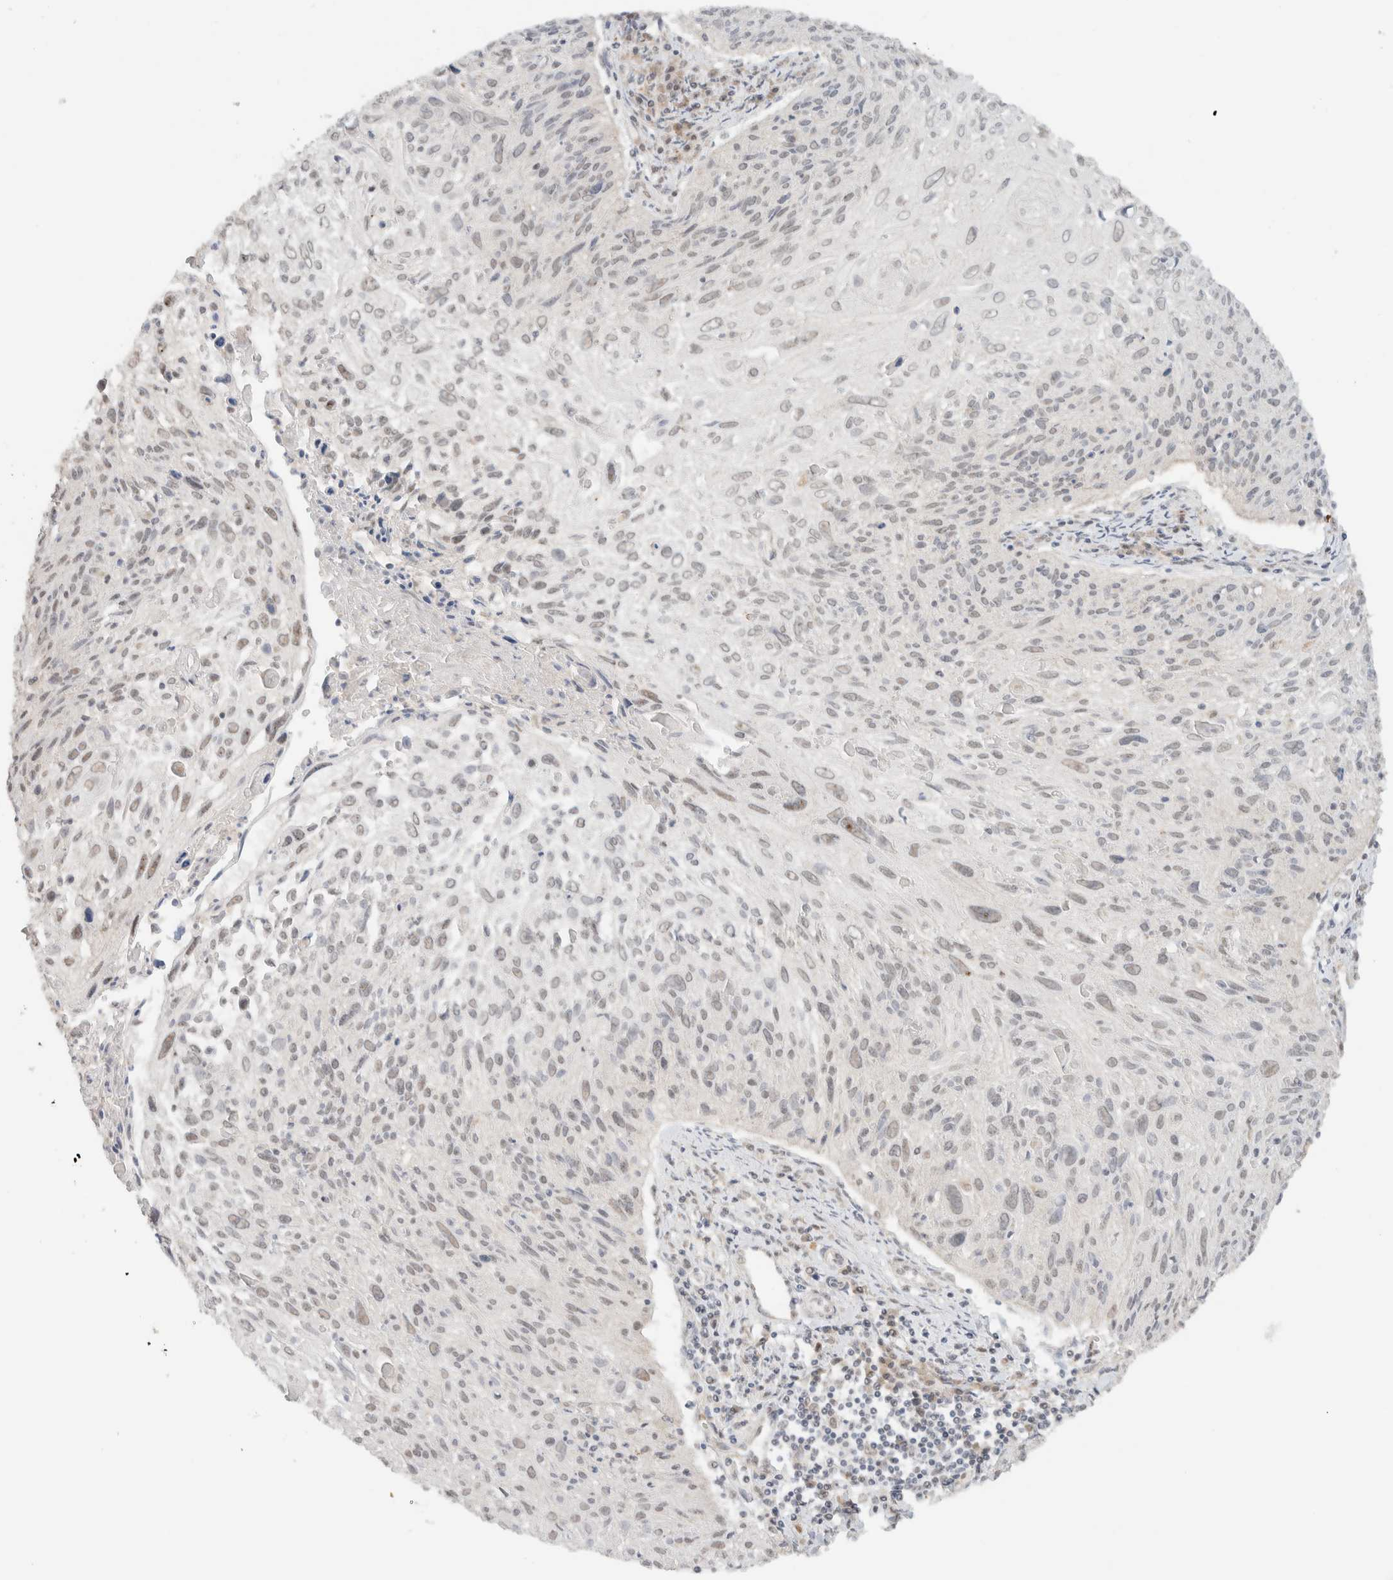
{"staining": {"intensity": "weak", "quantity": "25%-75%", "location": "cytoplasmic/membranous,nuclear"}, "tissue": "cervical cancer", "cell_type": "Tumor cells", "image_type": "cancer", "snomed": [{"axis": "morphology", "description": "Squamous cell carcinoma, NOS"}, {"axis": "topography", "description": "Cervix"}], "caption": "Cervical cancer tissue demonstrates weak cytoplasmic/membranous and nuclear staining in approximately 25%-75% of tumor cells, visualized by immunohistochemistry.", "gene": "MRPL41", "patient": {"sex": "female", "age": 51}}